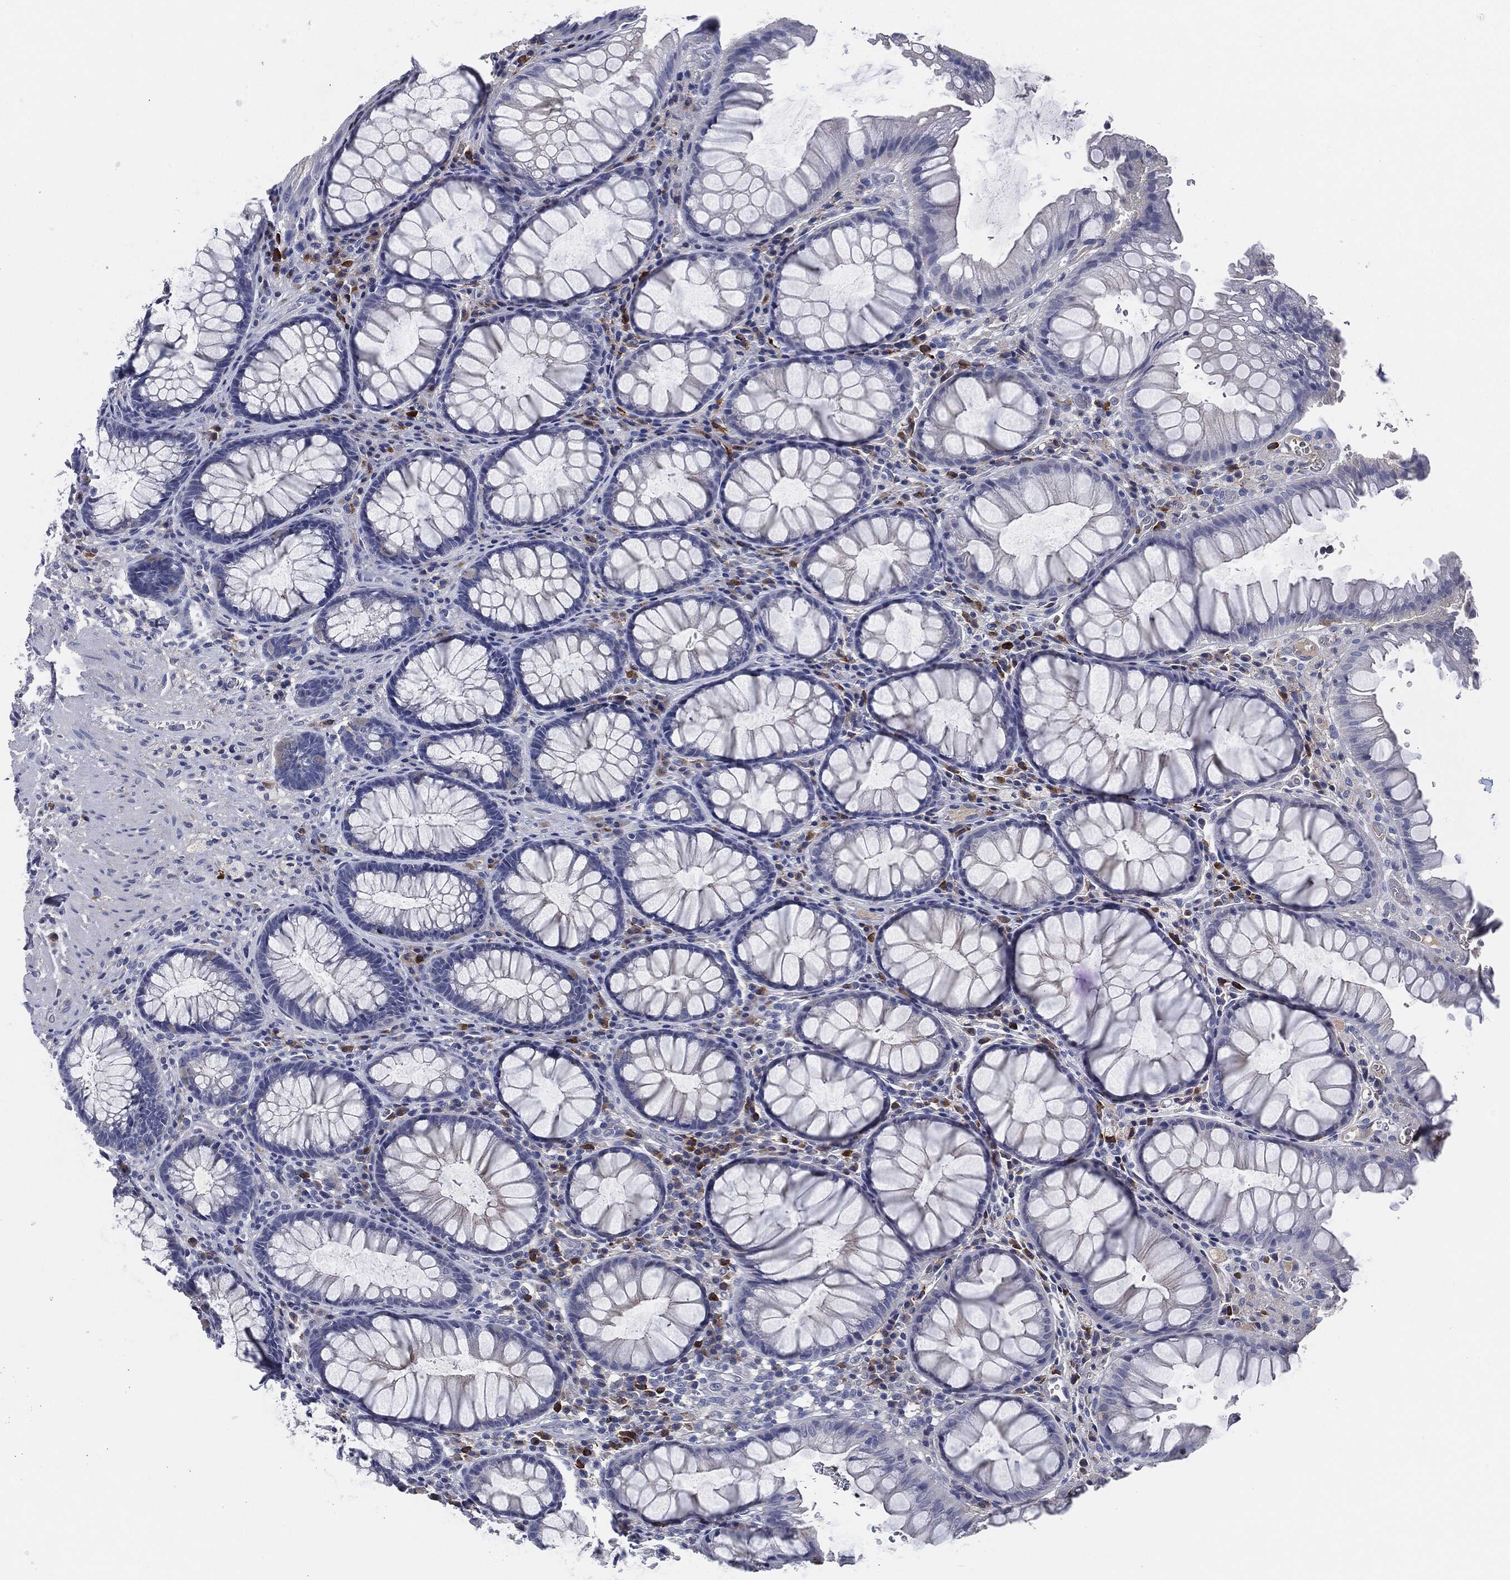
{"staining": {"intensity": "negative", "quantity": "none", "location": "none"}, "tissue": "rectum", "cell_type": "Glandular cells", "image_type": "normal", "snomed": [{"axis": "morphology", "description": "Normal tissue, NOS"}, {"axis": "topography", "description": "Rectum"}], "caption": "High power microscopy micrograph of an immunohistochemistry (IHC) histopathology image of normal rectum, revealing no significant staining in glandular cells. (DAB (3,3'-diaminobenzidine) immunohistochemistry (IHC) visualized using brightfield microscopy, high magnification).", "gene": "CD27", "patient": {"sex": "female", "age": 68}}